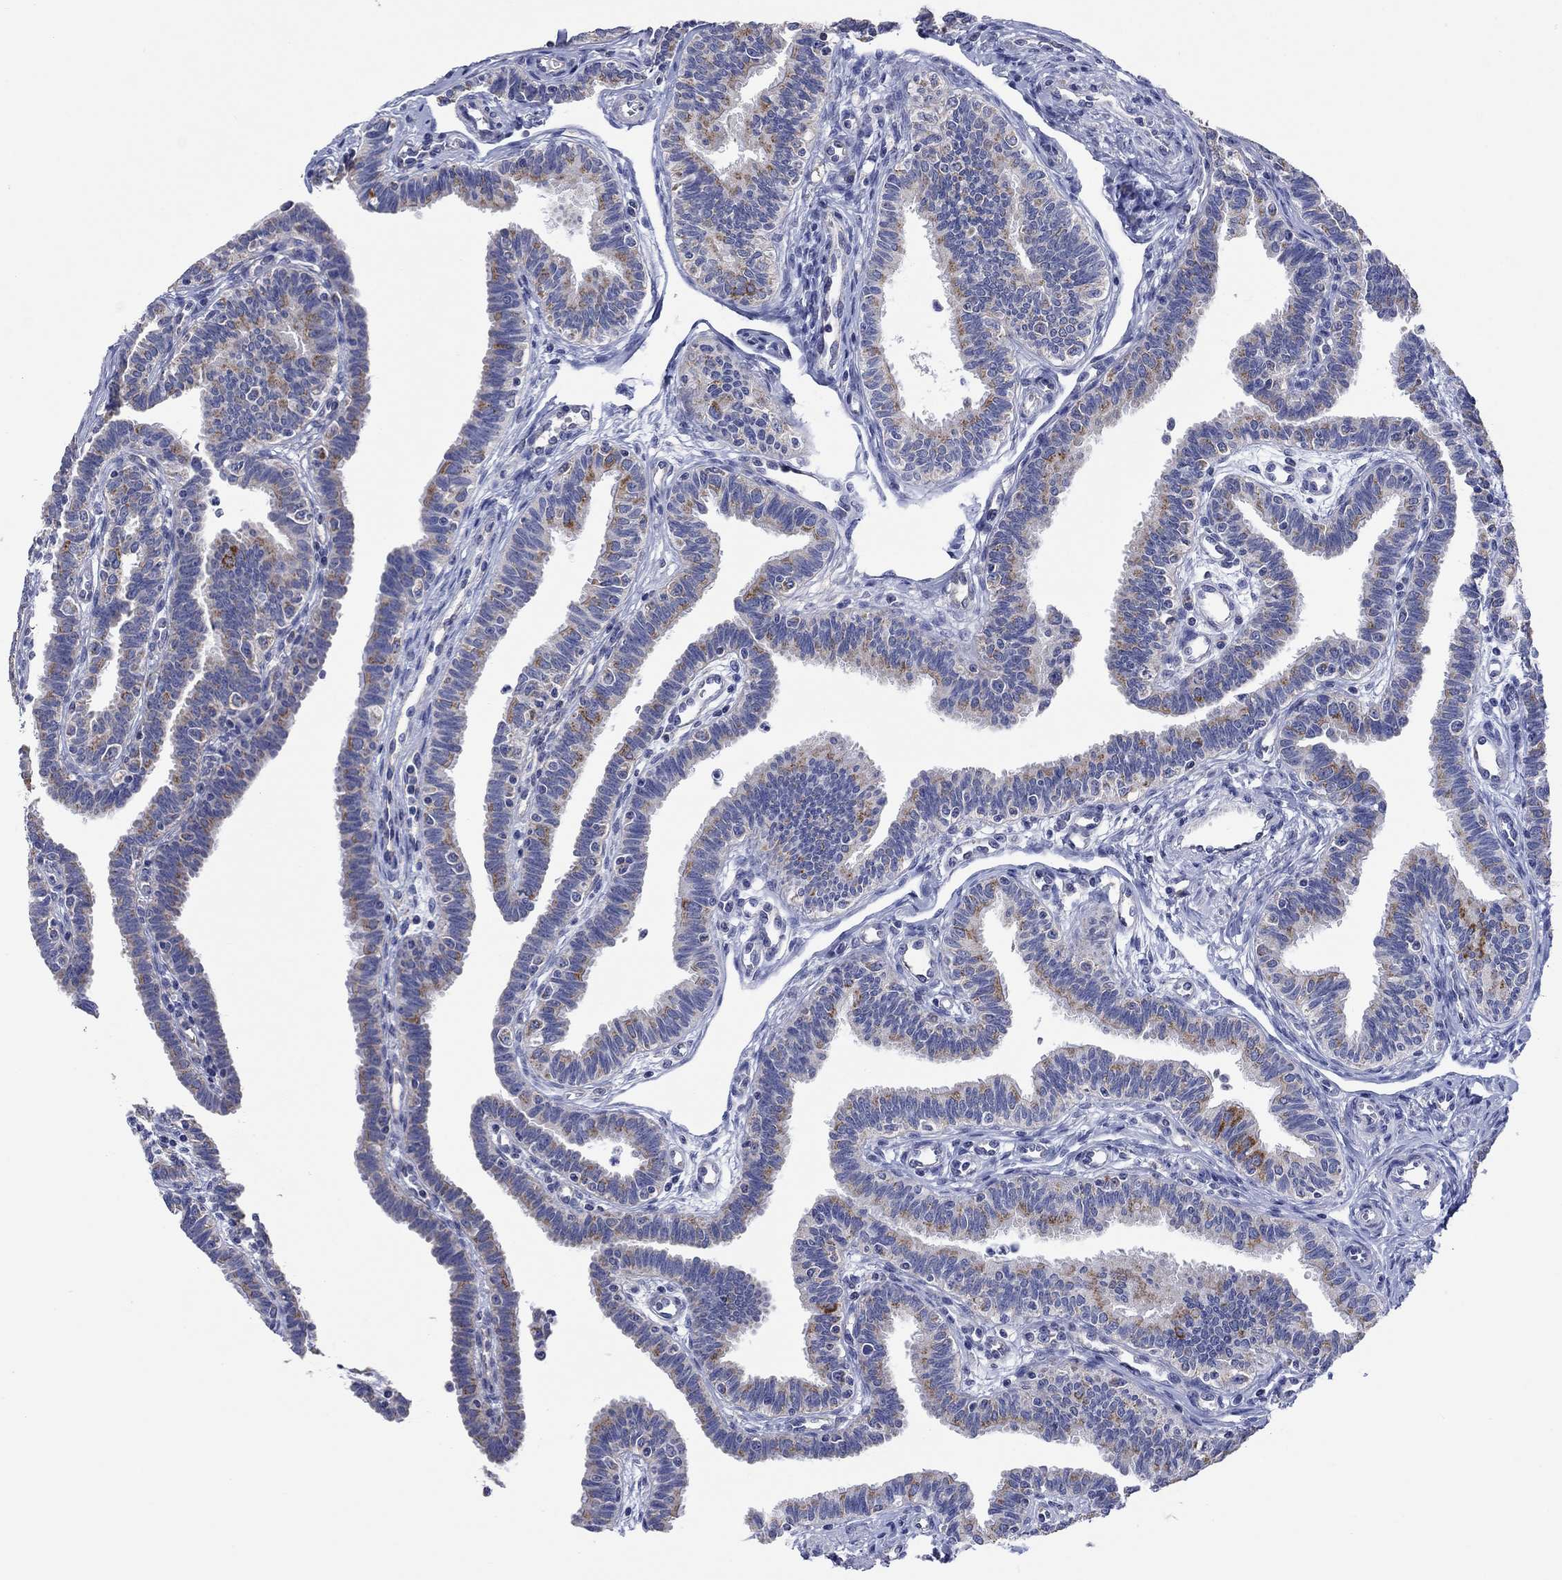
{"staining": {"intensity": "moderate", "quantity": "25%-75%", "location": "cytoplasmic/membranous"}, "tissue": "fallopian tube", "cell_type": "Glandular cells", "image_type": "normal", "snomed": [{"axis": "morphology", "description": "Normal tissue, NOS"}, {"axis": "topography", "description": "Fallopian tube"}], "caption": "Moderate cytoplasmic/membranous staining is appreciated in approximately 25%-75% of glandular cells in benign fallopian tube. (DAB (3,3'-diaminobenzidine) IHC, brown staining for protein, blue staining for nuclei).", "gene": "CLVS1", "patient": {"sex": "female", "age": 36}}